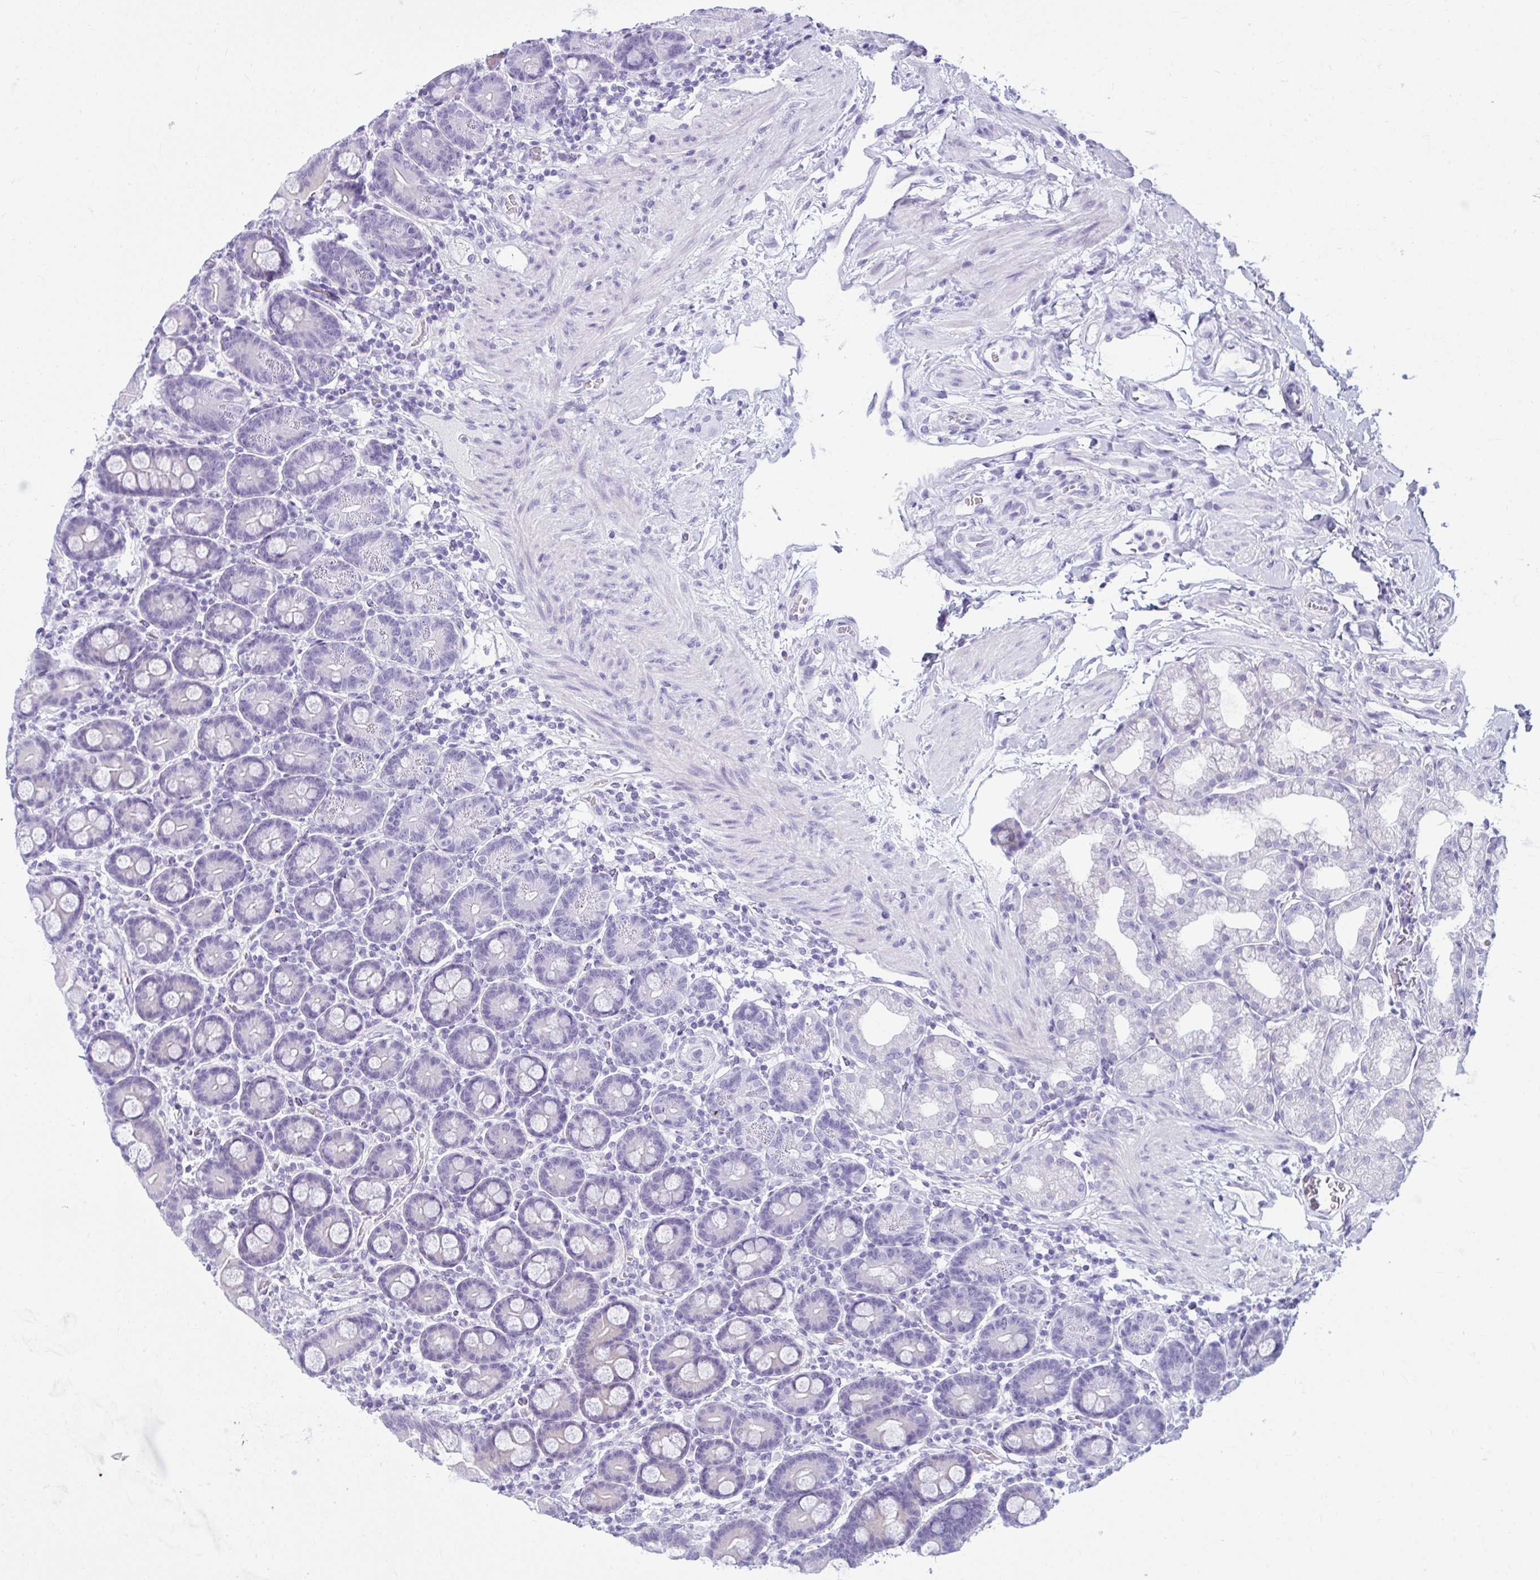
{"staining": {"intensity": "negative", "quantity": "none", "location": "none"}, "tissue": "duodenum", "cell_type": "Glandular cells", "image_type": "normal", "snomed": [{"axis": "morphology", "description": "Normal tissue, NOS"}, {"axis": "topography", "description": "Duodenum"}], "caption": "Photomicrograph shows no protein staining in glandular cells of unremarkable duodenum. The staining is performed using DAB brown chromogen with nuclei counter-stained in using hematoxylin.", "gene": "CLGN", "patient": {"sex": "male", "age": 59}}